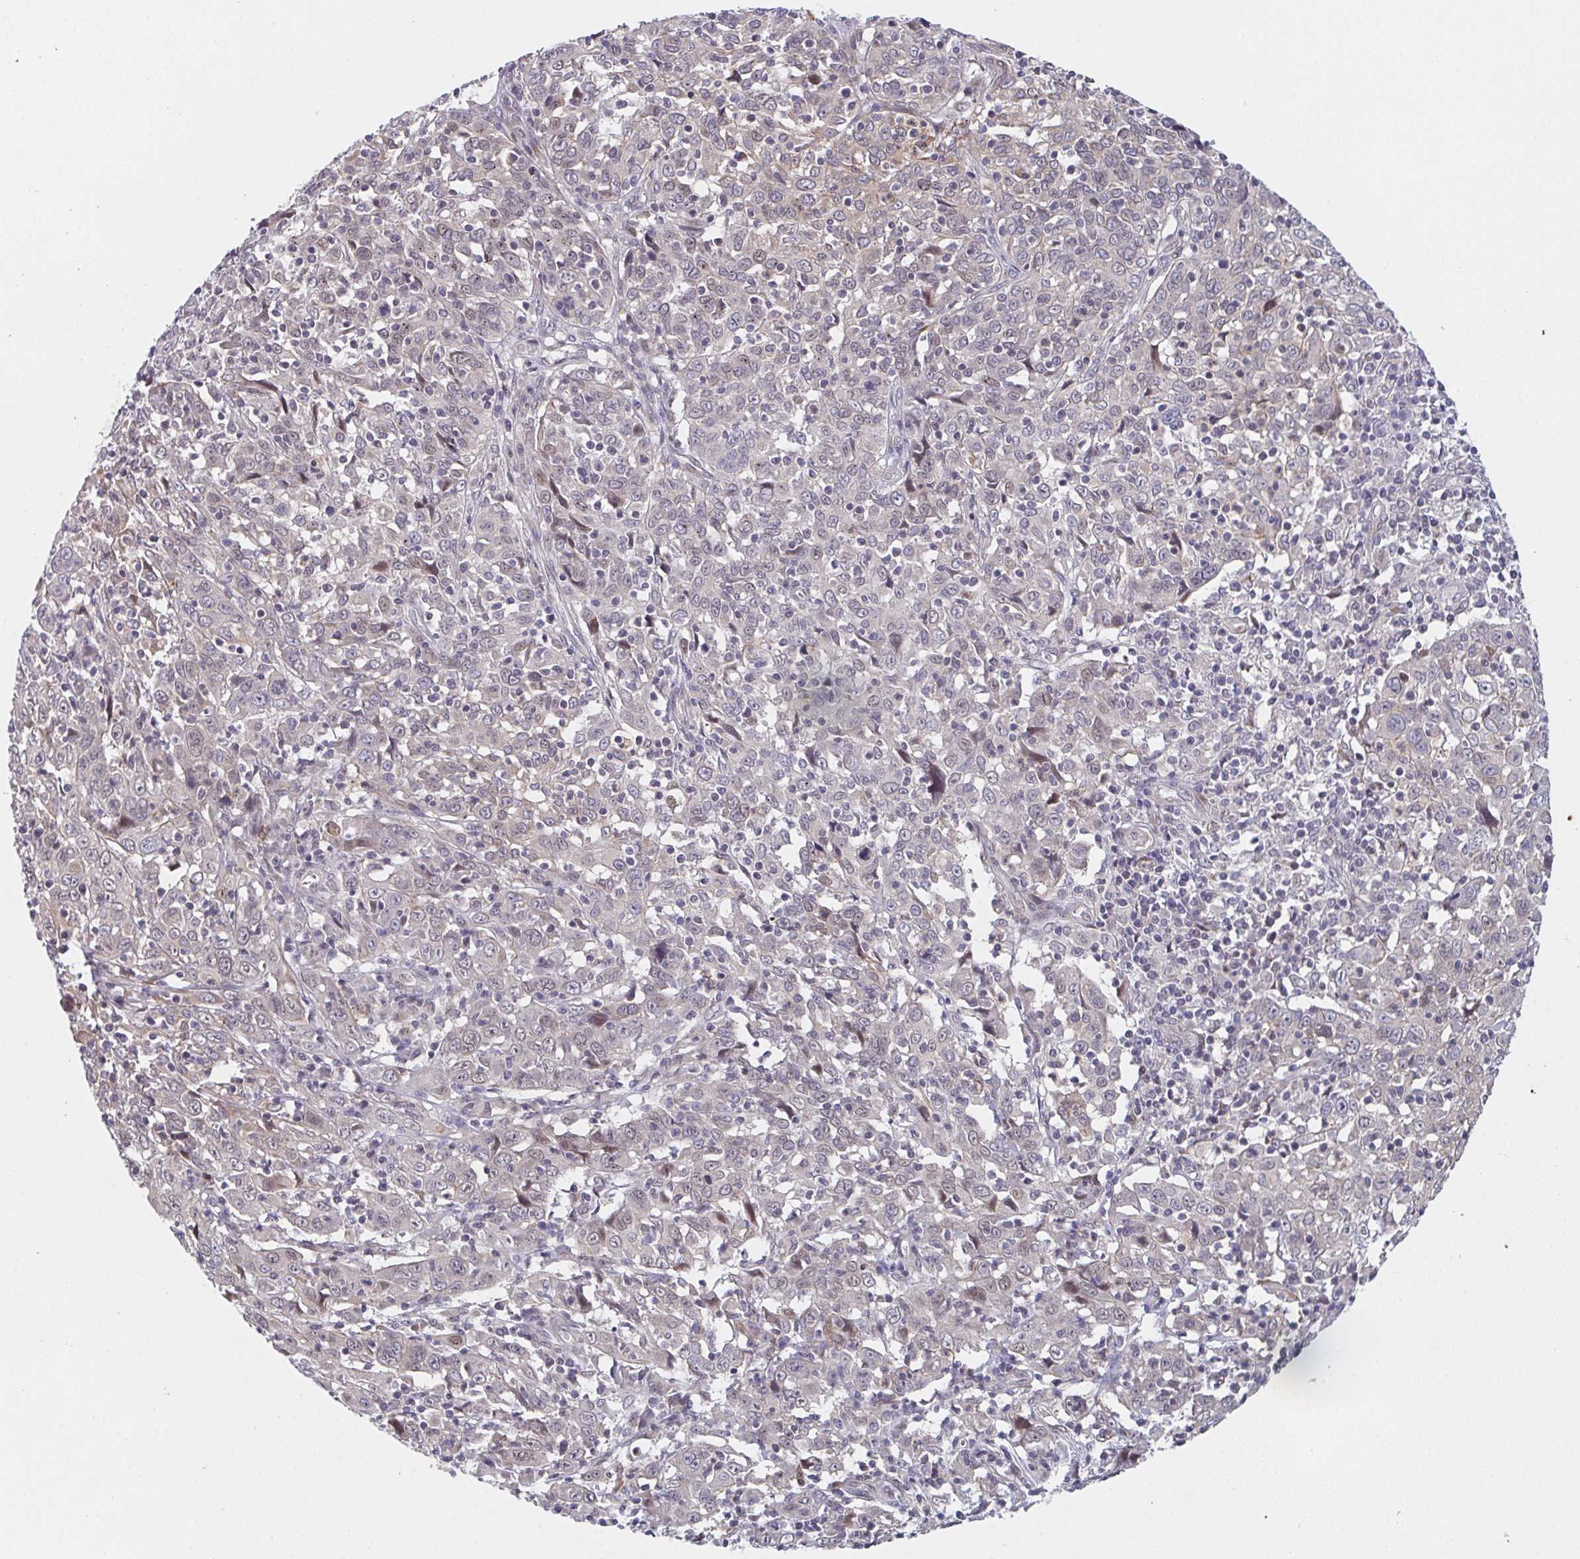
{"staining": {"intensity": "weak", "quantity": "25%-75%", "location": "nuclear"}, "tissue": "cervical cancer", "cell_type": "Tumor cells", "image_type": "cancer", "snomed": [{"axis": "morphology", "description": "Squamous cell carcinoma, NOS"}, {"axis": "topography", "description": "Cervix"}], "caption": "Brown immunohistochemical staining in cervical cancer (squamous cell carcinoma) exhibits weak nuclear expression in approximately 25%-75% of tumor cells.", "gene": "RBM18", "patient": {"sex": "female", "age": 46}}